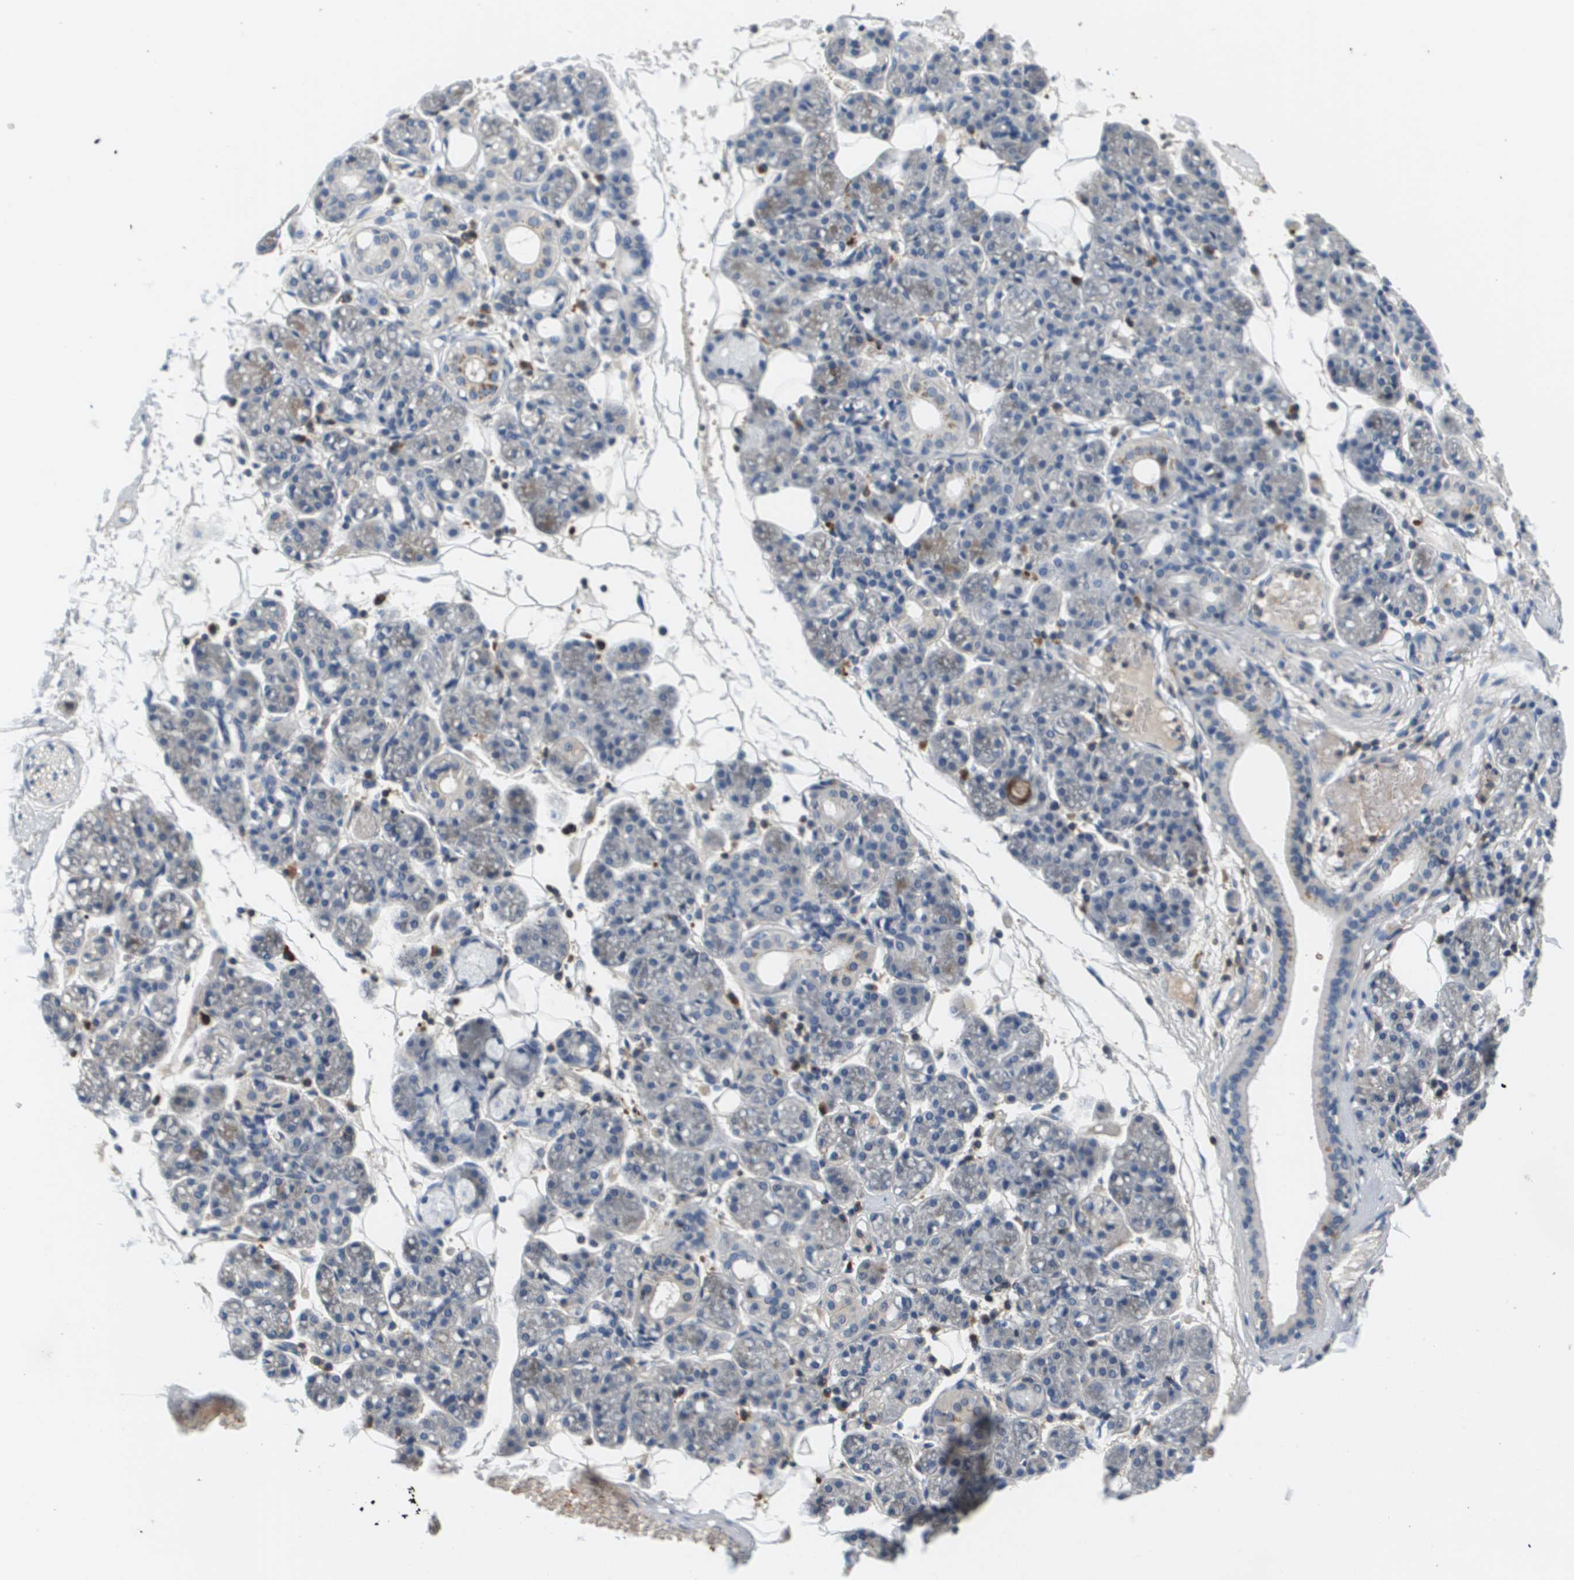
{"staining": {"intensity": "weak", "quantity": "<25%", "location": "cytoplasmic/membranous"}, "tissue": "salivary gland", "cell_type": "Glandular cells", "image_type": "normal", "snomed": [{"axis": "morphology", "description": "Normal tissue, NOS"}, {"axis": "topography", "description": "Salivary gland"}], "caption": "The histopathology image displays no significant positivity in glandular cells of salivary gland.", "gene": "KCNQ5", "patient": {"sex": "male", "age": 63}}